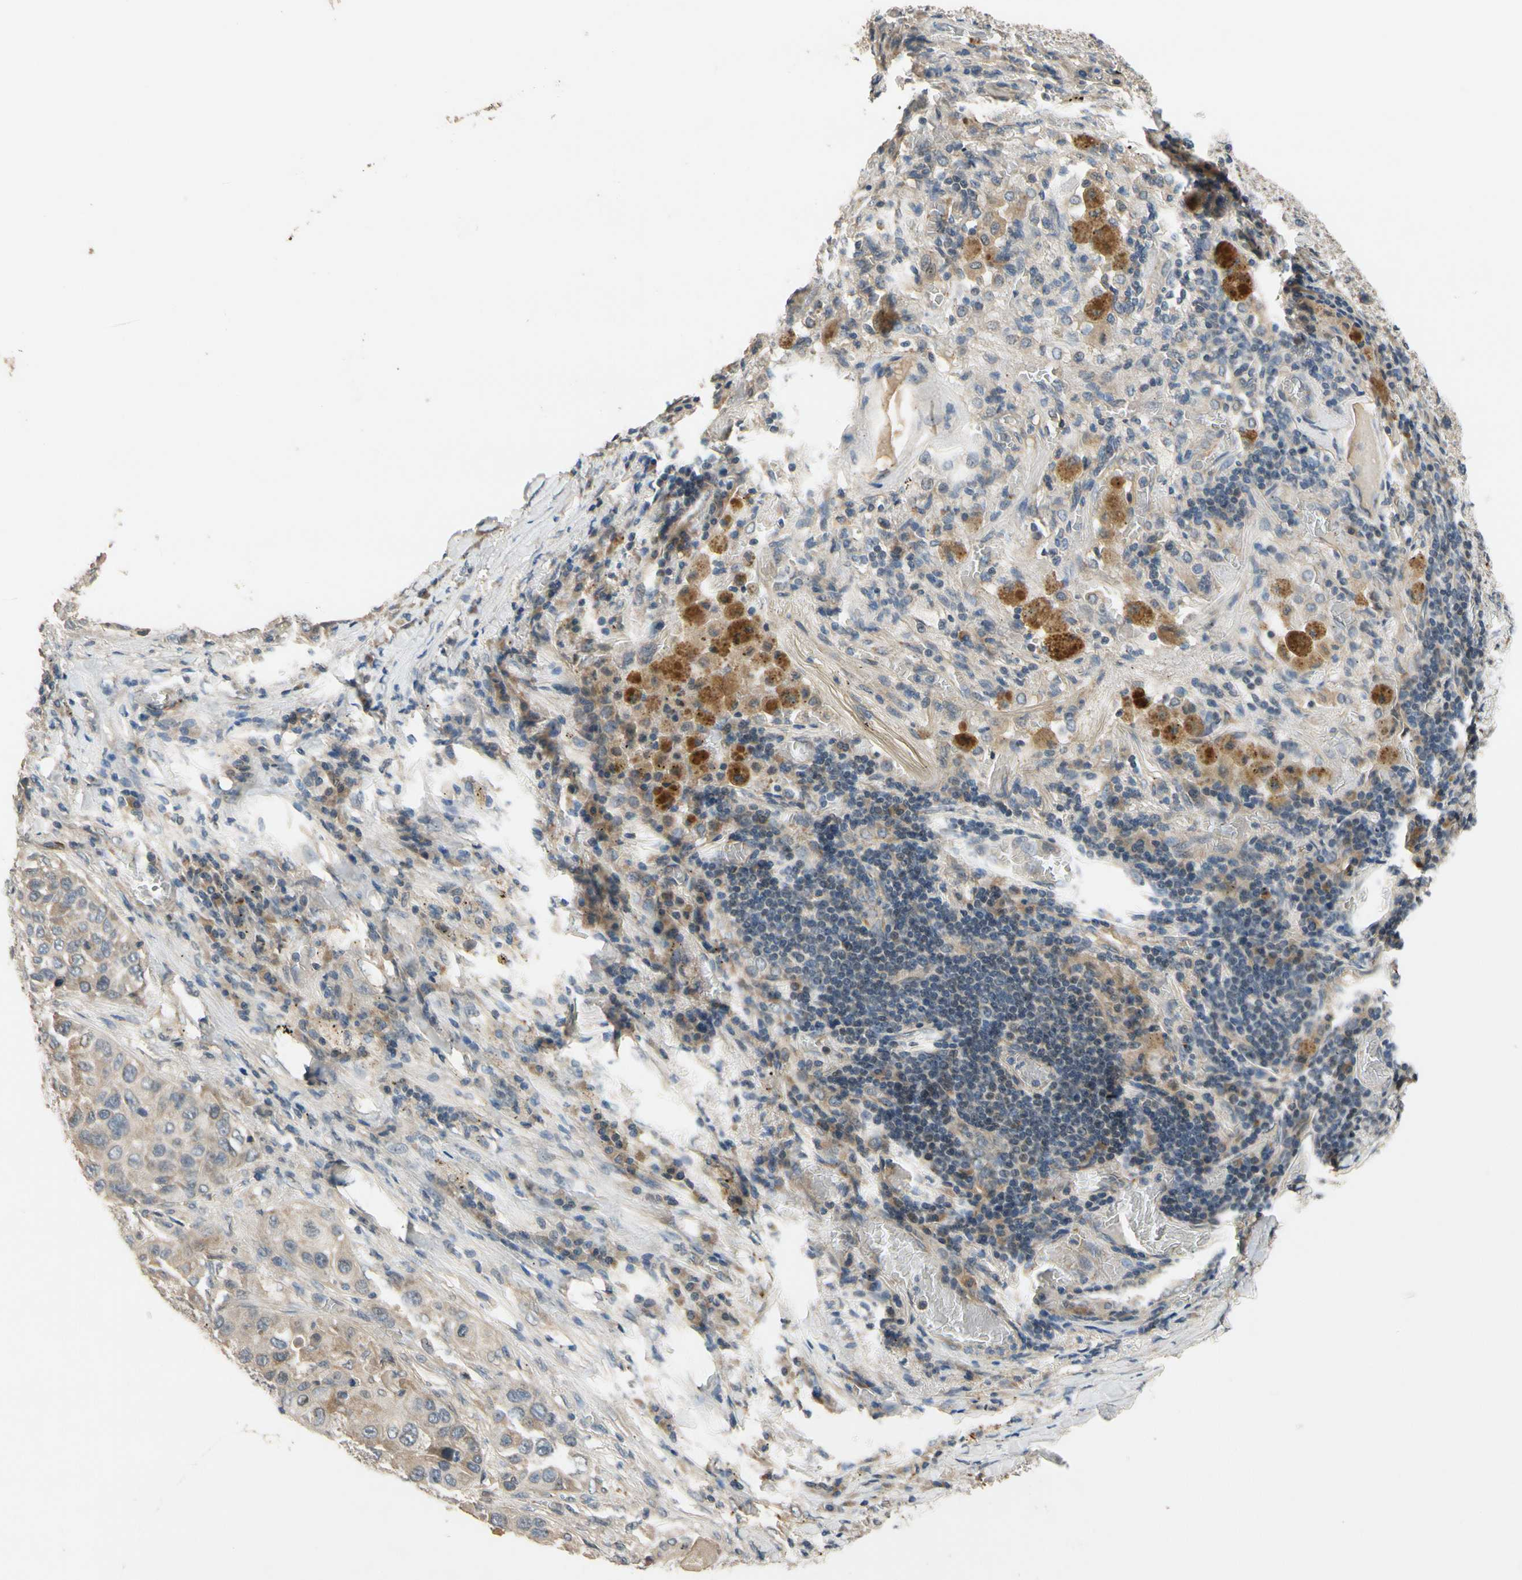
{"staining": {"intensity": "weak", "quantity": "25%-75%", "location": "cytoplasmic/membranous"}, "tissue": "lung cancer", "cell_type": "Tumor cells", "image_type": "cancer", "snomed": [{"axis": "morphology", "description": "Squamous cell carcinoma, NOS"}, {"axis": "topography", "description": "Lung"}], "caption": "Squamous cell carcinoma (lung) stained with a brown dye displays weak cytoplasmic/membranous positive positivity in approximately 25%-75% of tumor cells.", "gene": "ALKBH3", "patient": {"sex": "male", "age": 57}}